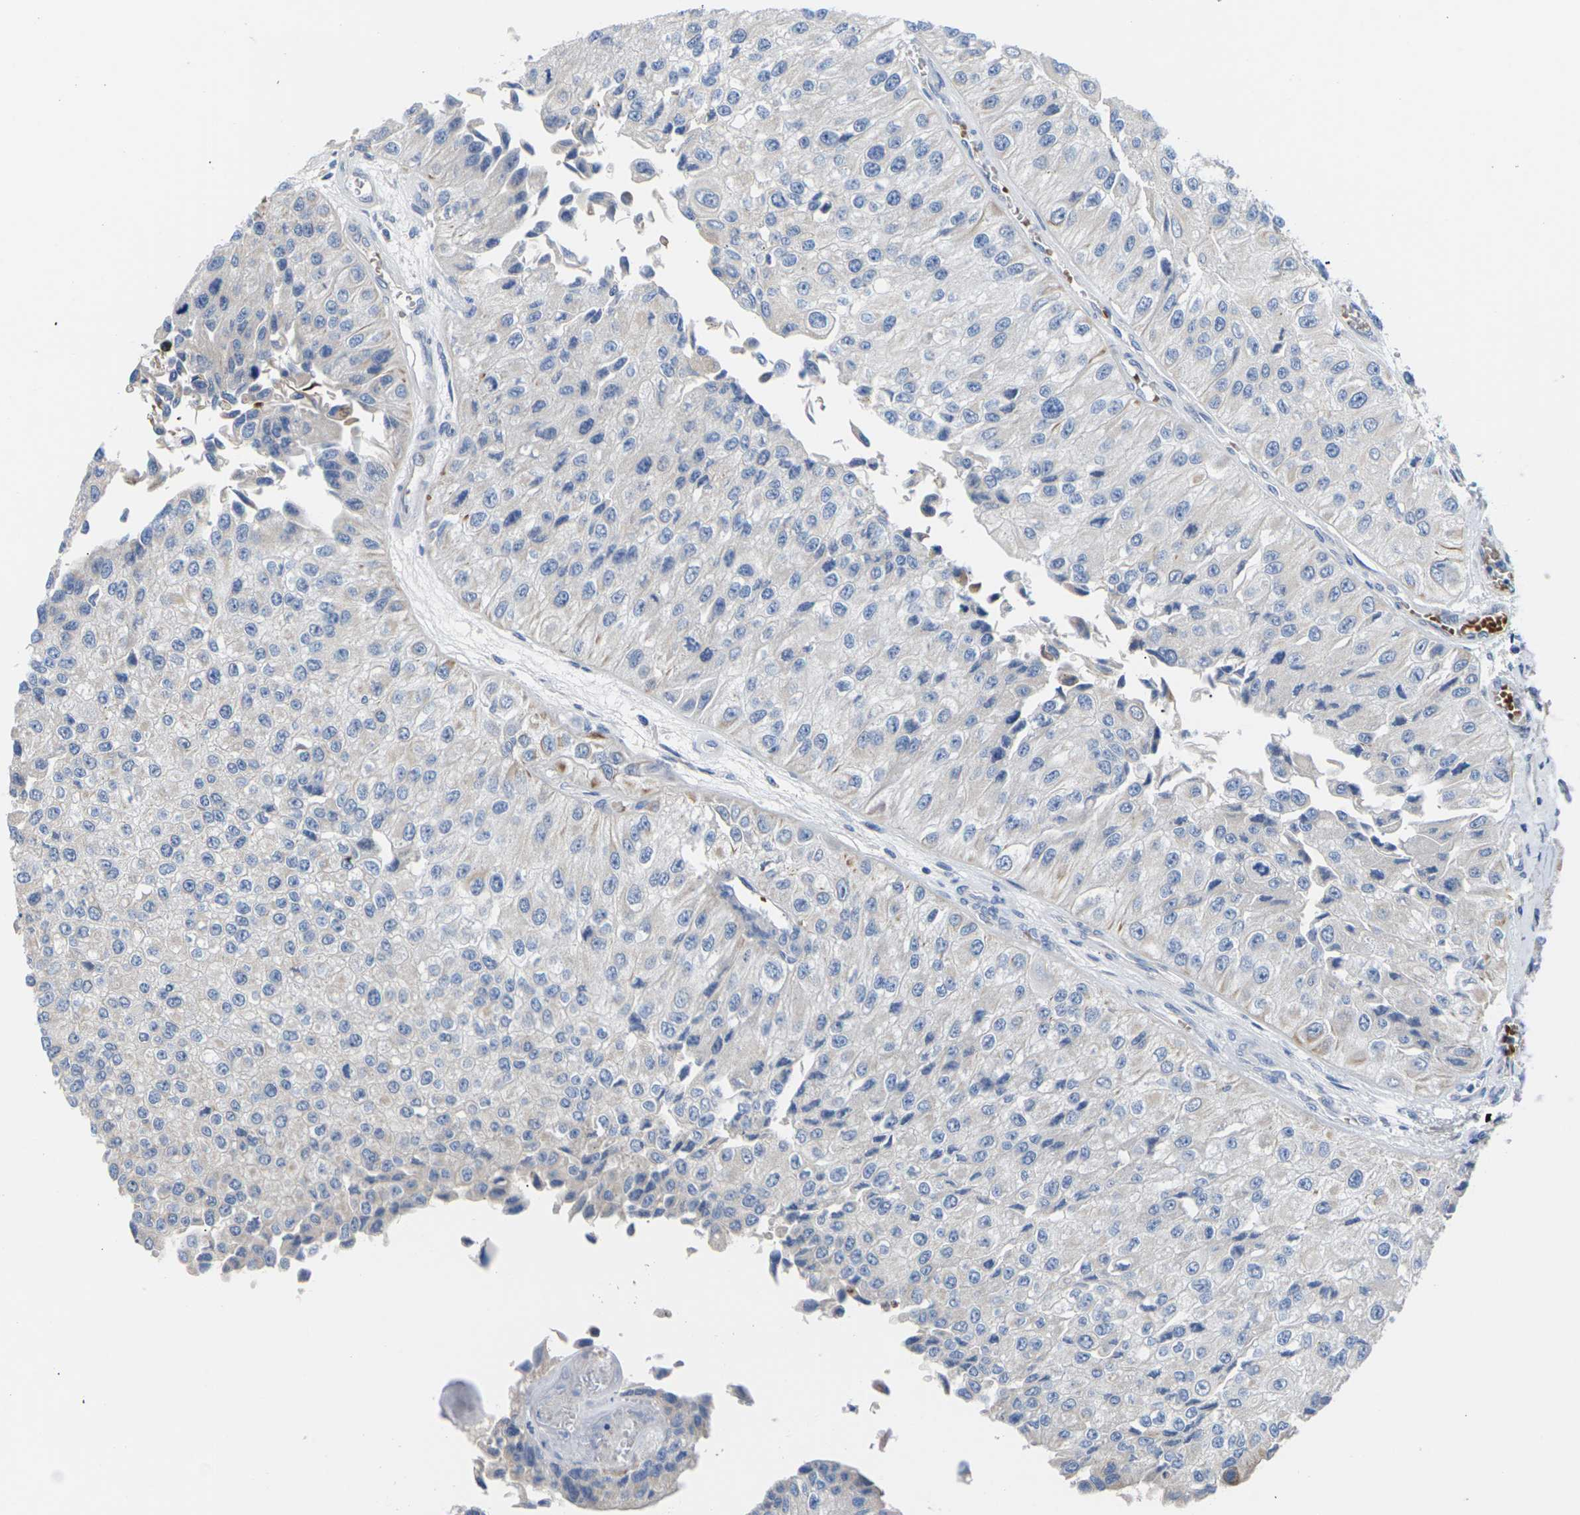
{"staining": {"intensity": "negative", "quantity": "none", "location": "none"}, "tissue": "urothelial cancer", "cell_type": "Tumor cells", "image_type": "cancer", "snomed": [{"axis": "morphology", "description": "Urothelial carcinoma, High grade"}, {"axis": "topography", "description": "Kidney"}, {"axis": "topography", "description": "Urinary bladder"}], "caption": "Protein analysis of urothelial carcinoma (high-grade) reveals no significant expression in tumor cells.", "gene": "TMCO4", "patient": {"sex": "male", "age": 77}}